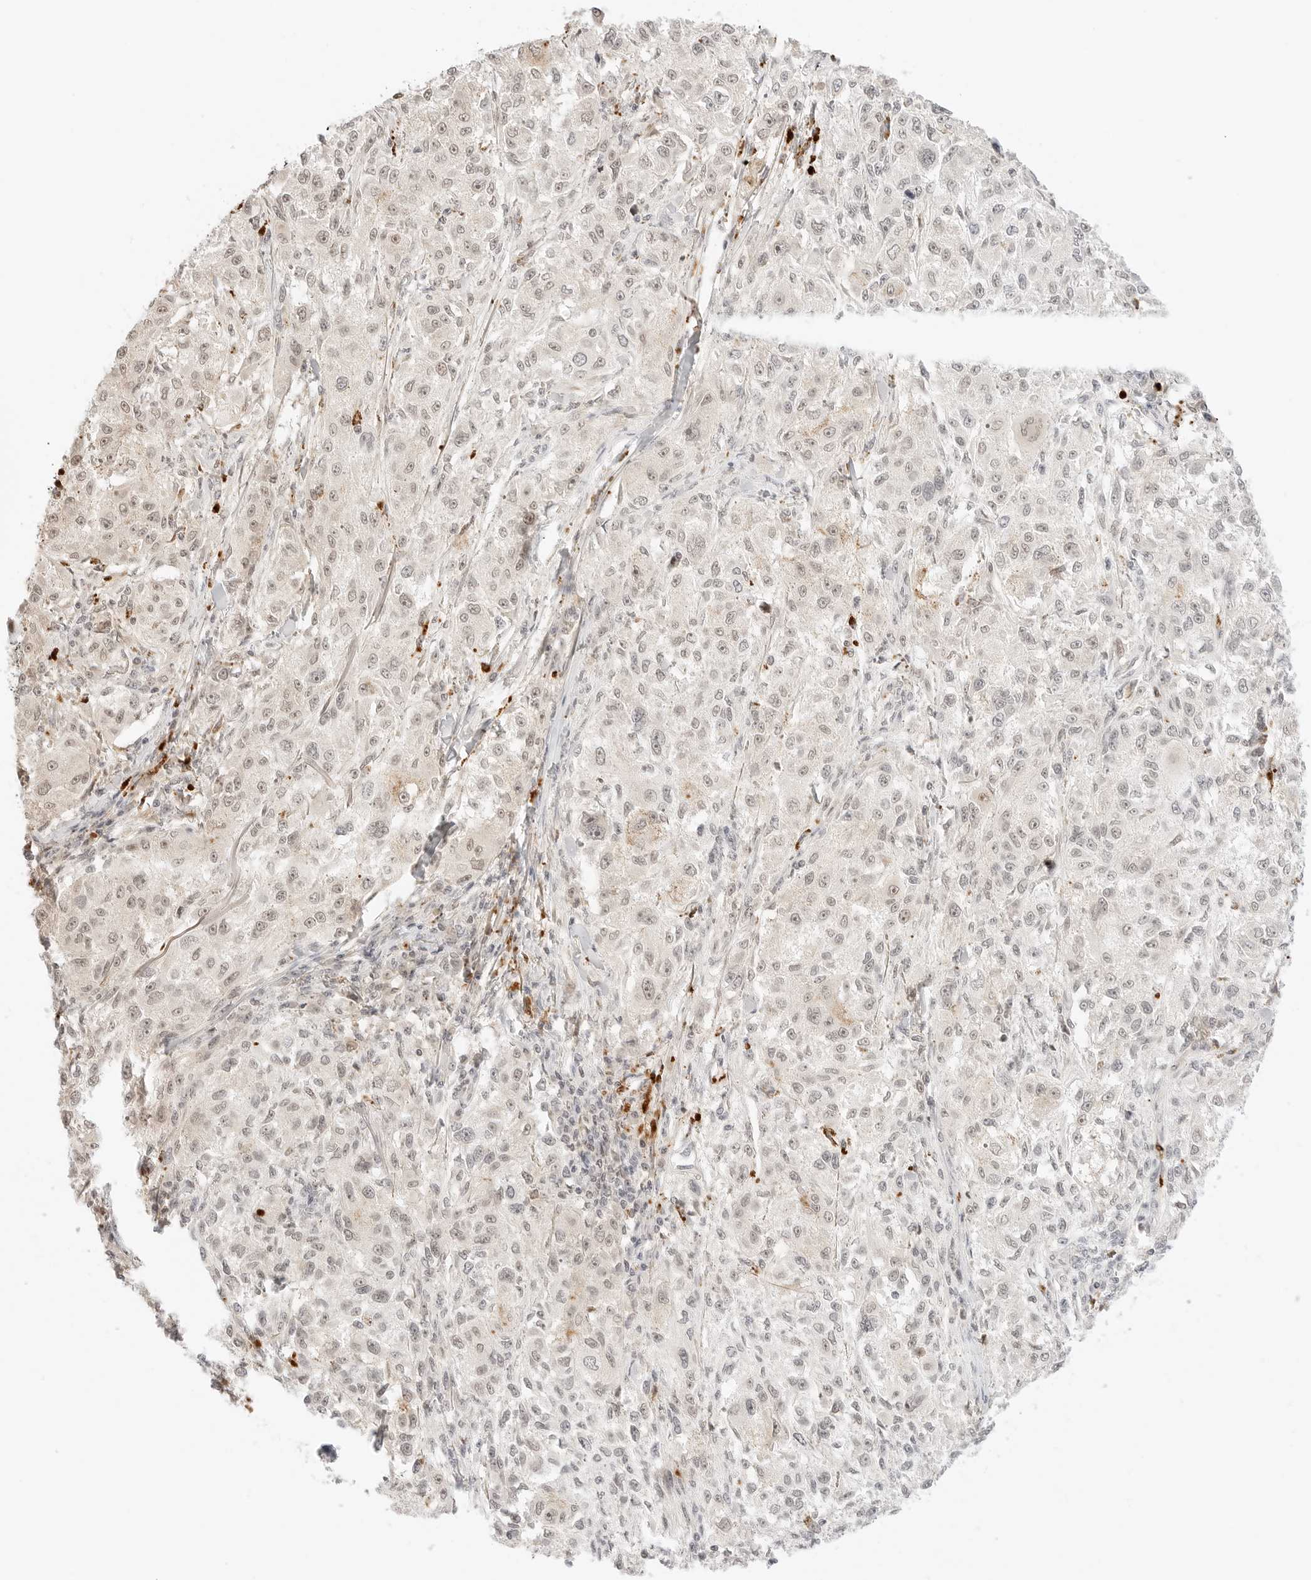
{"staining": {"intensity": "weak", "quantity": "<25%", "location": "nuclear"}, "tissue": "melanoma", "cell_type": "Tumor cells", "image_type": "cancer", "snomed": [{"axis": "morphology", "description": "Necrosis, NOS"}, {"axis": "morphology", "description": "Malignant melanoma, NOS"}, {"axis": "topography", "description": "Skin"}], "caption": "IHC image of human malignant melanoma stained for a protein (brown), which reveals no expression in tumor cells. (DAB immunohistochemistry (IHC) with hematoxylin counter stain).", "gene": "RPS6KL1", "patient": {"sex": "female", "age": 87}}